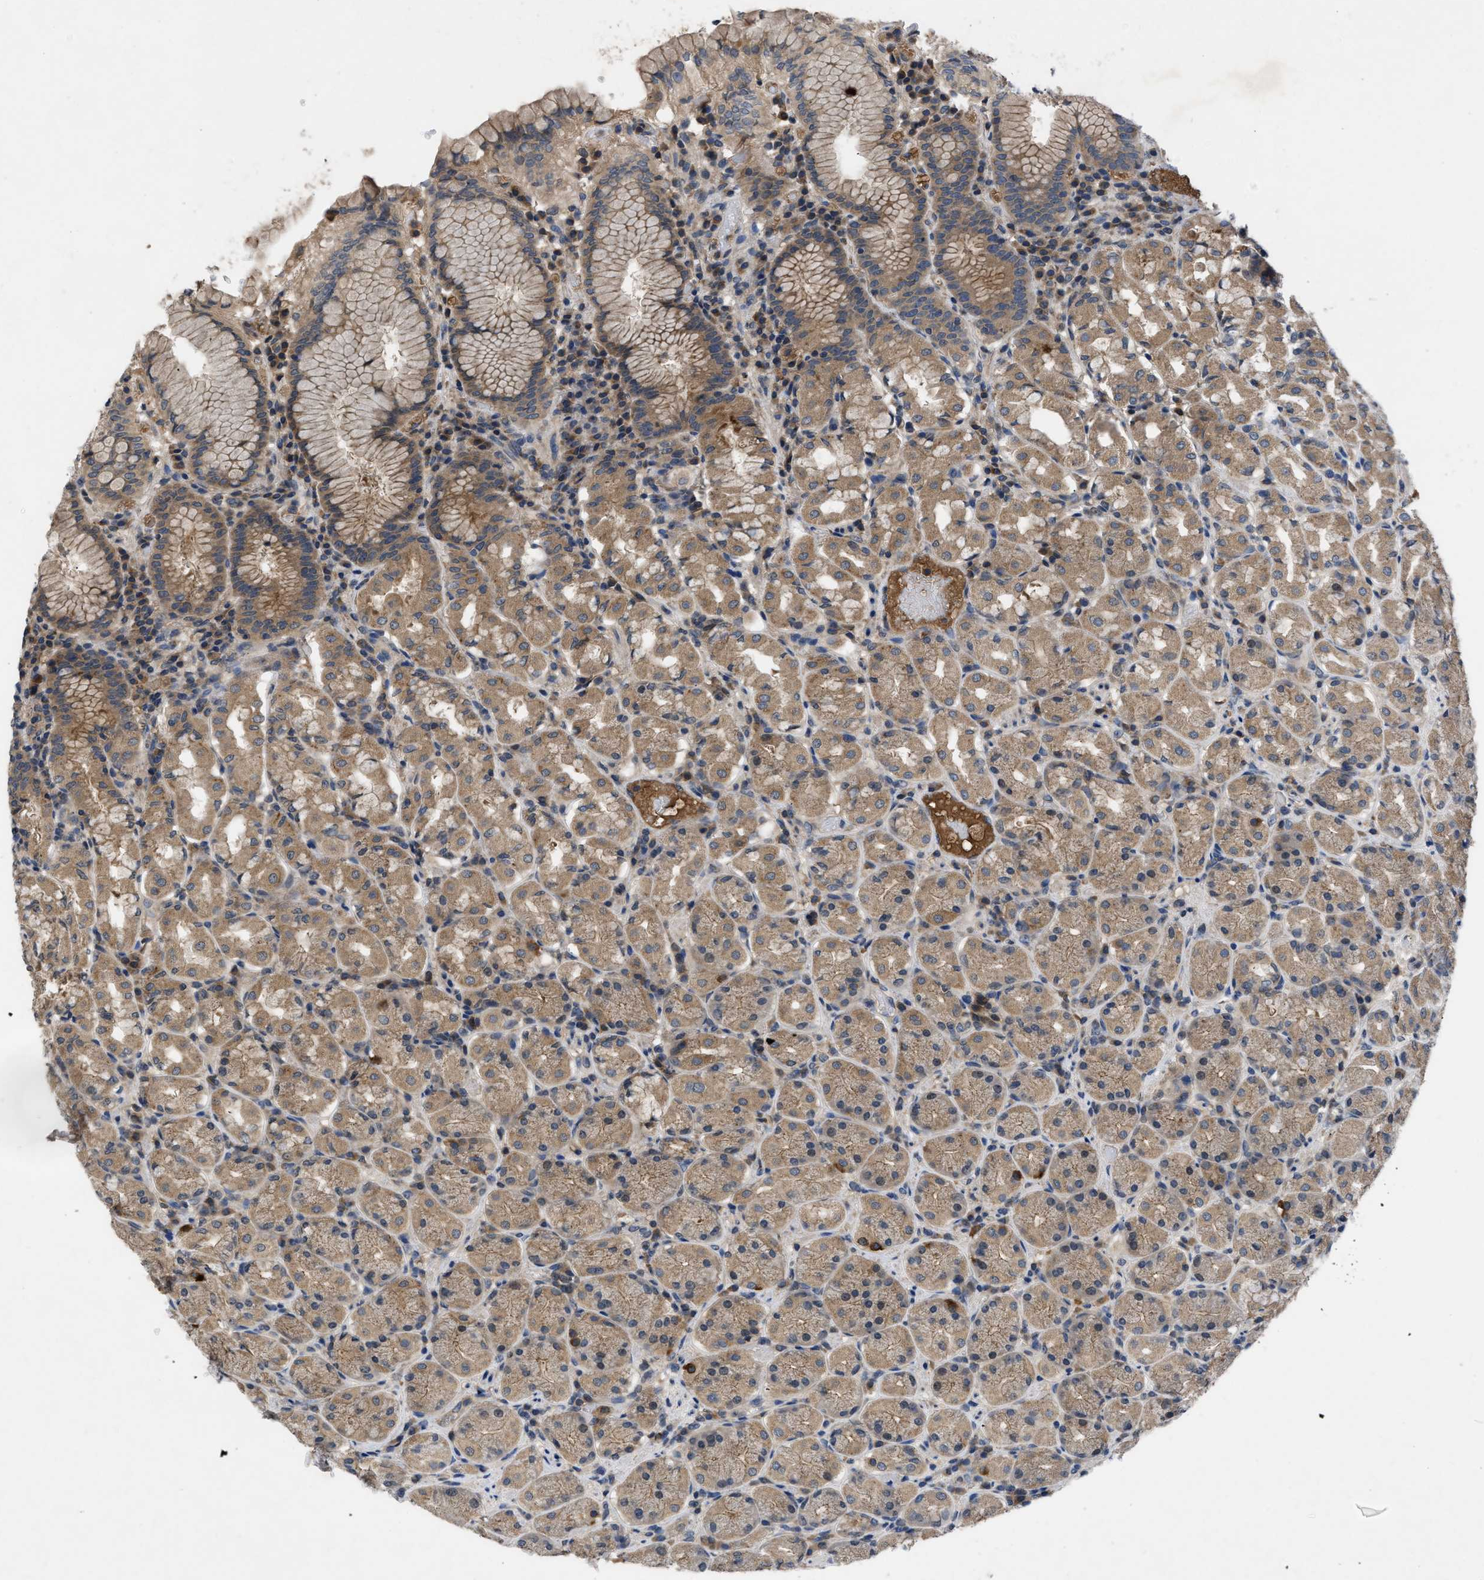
{"staining": {"intensity": "moderate", "quantity": ">75%", "location": "cytoplasmic/membranous"}, "tissue": "stomach", "cell_type": "Glandular cells", "image_type": "normal", "snomed": [{"axis": "morphology", "description": "Normal tissue, NOS"}, {"axis": "topography", "description": "Stomach"}, {"axis": "topography", "description": "Stomach, lower"}], "caption": "Immunohistochemistry (IHC) (DAB) staining of normal stomach reveals moderate cytoplasmic/membranous protein expression in approximately >75% of glandular cells.", "gene": "VPS4A", "patient": {"sex": "female", "age": 56}}